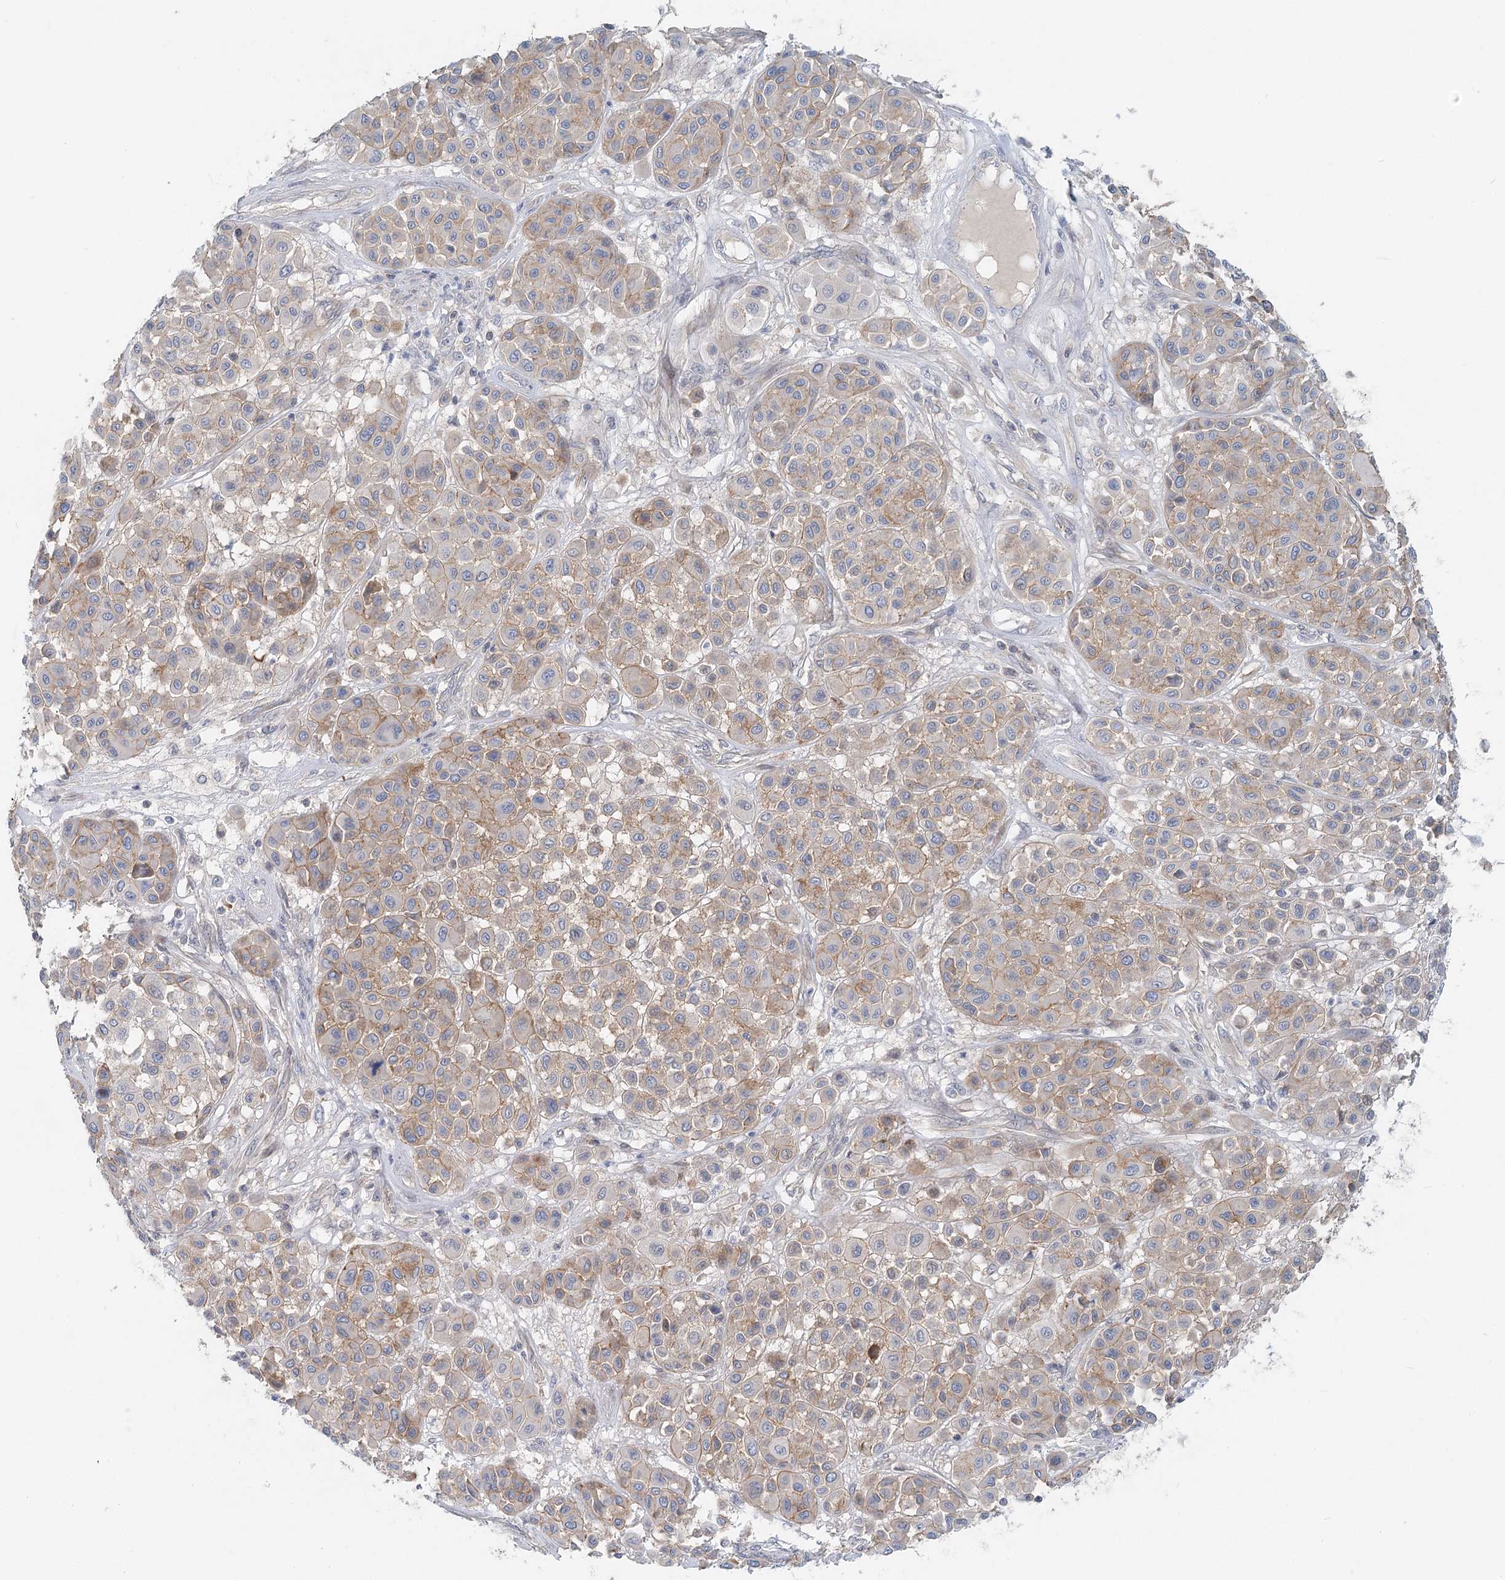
{"staining": {"intensity": "moderate", "quantity": "25%-75%", "location": "cytoplasmic/membranous"}, "tissue": "melanoma", "cell_type": "Tumor cells", "image_type": "cancer", "snomed": [{"axis": "morphology", "description": "Malignant melanoma, Metastatic site"}, {"axis": "topography", "description": "Soft tissue"}], "caption": "Immunohistochemical staining of human melanoma exhibits medium levels of moderate cytoplasmic/membranous positivity in approximately 25%-75% of tumor cells. Using DAB (3,3'-diaminobenzidine) (brown) and hematoxylin (blue) stains, captured at high magnification using brightfield microscopy.", "gene": "DNMBP", "patient": {"sex": "male", "age": 41}}